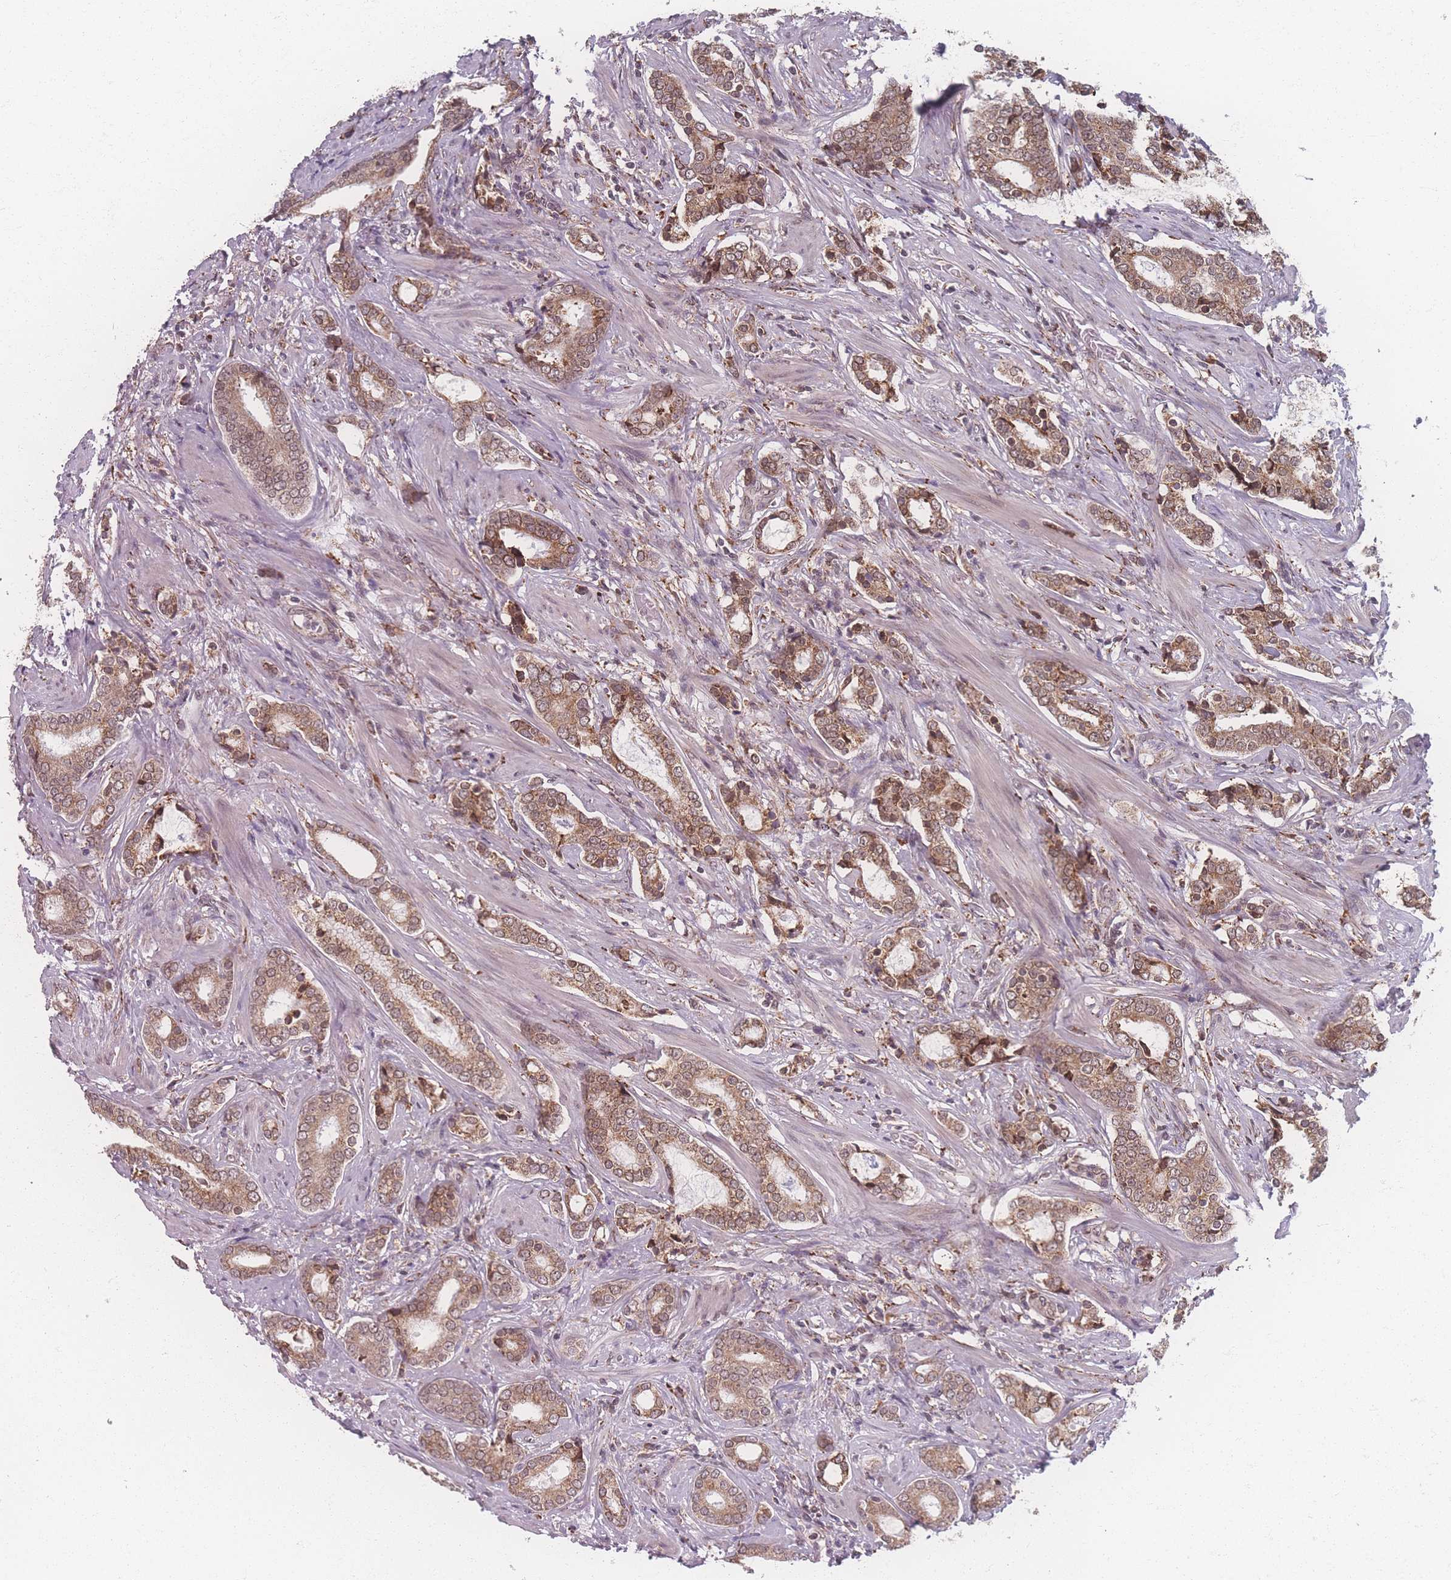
{"staining": {"intensity": "moderate", "quantity": ">75%", "location": "cytoplasmic/membranous,nuclear"}, "tissue": "prostate cancer", "cell_type": "Tumor cells", "image_type": "cancer", "snomed": [{"axis": "morphology", "description": "Adenocarcinoma, High grade"}, {"axis": "topography", "description": "Prostate"}], "caption": "Prostate adenocarcinoma (high-grade) was stained to show a protein in brown. There is medium levels of moderate cytoplasmic/membranous and nuclear expression in approximately >75% of tumor cells.", "gene": "ZC3H13", "patient": {"sex": "male", "age": 63}}